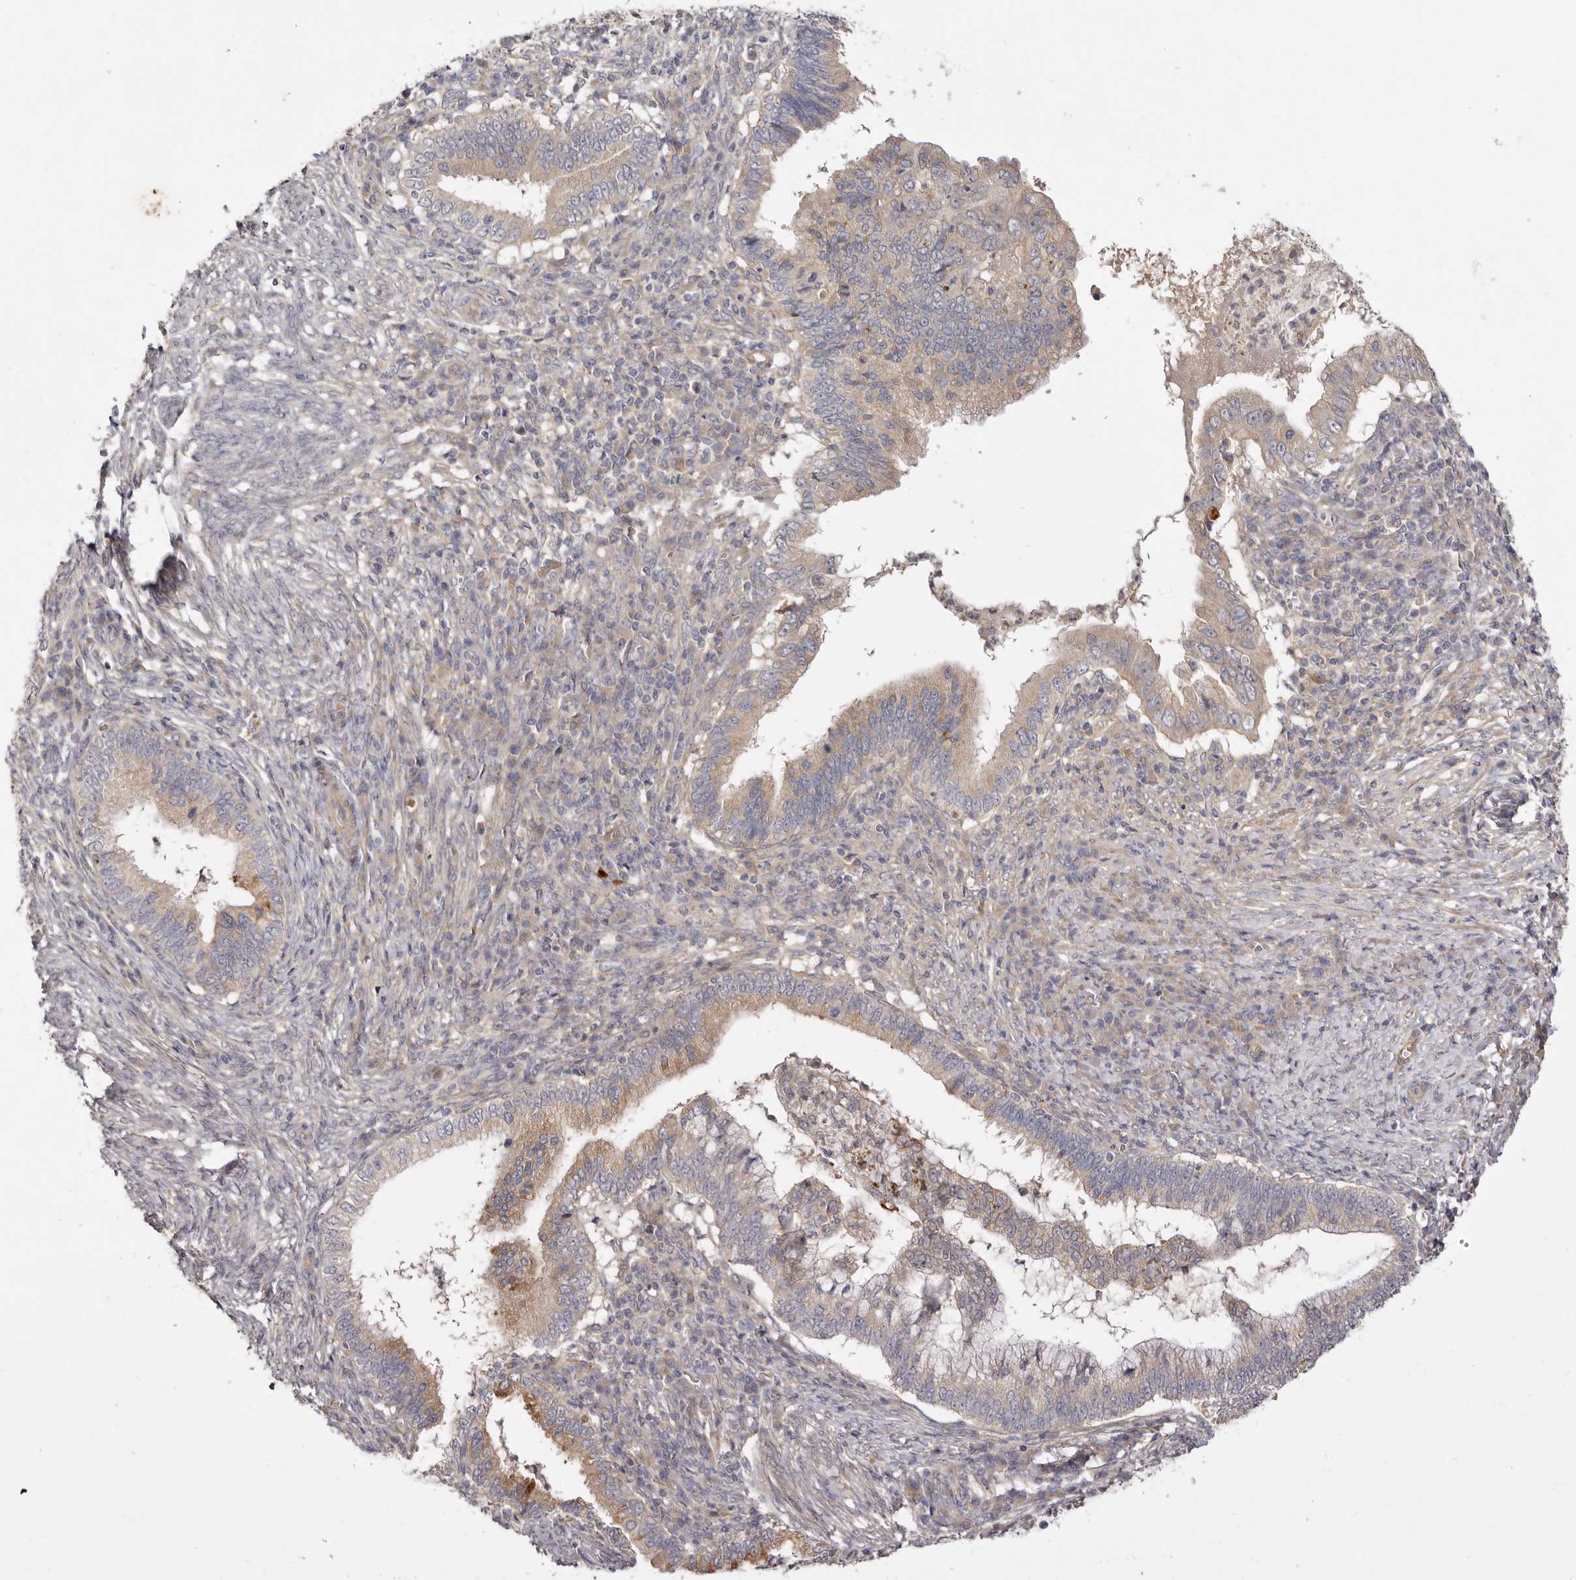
{"staining": {"intensity": "weak", "quantity": ">75%", "location": "cytoplasmic/membranous"}, "tissue": "cervical cancer", "cell_type": "Tumor cells", "image_type": "cancer", "snomed": [{"axis": "morphology", "description": "Adenocarcinoma, NOS"}, {"axis": "topography", "description": "Cervix"}], "caption": "Immunohistochemistry (IHC) (DAB (3,3'-diaminobenzidine)) staining of adenocarcinoma (cervical) exhibits weak cytoplasmic/membranous protein staining in about >75% of tumor cells.", "gene": "ADAMTS9", "patient": {"sex": "female", "age": 36}}